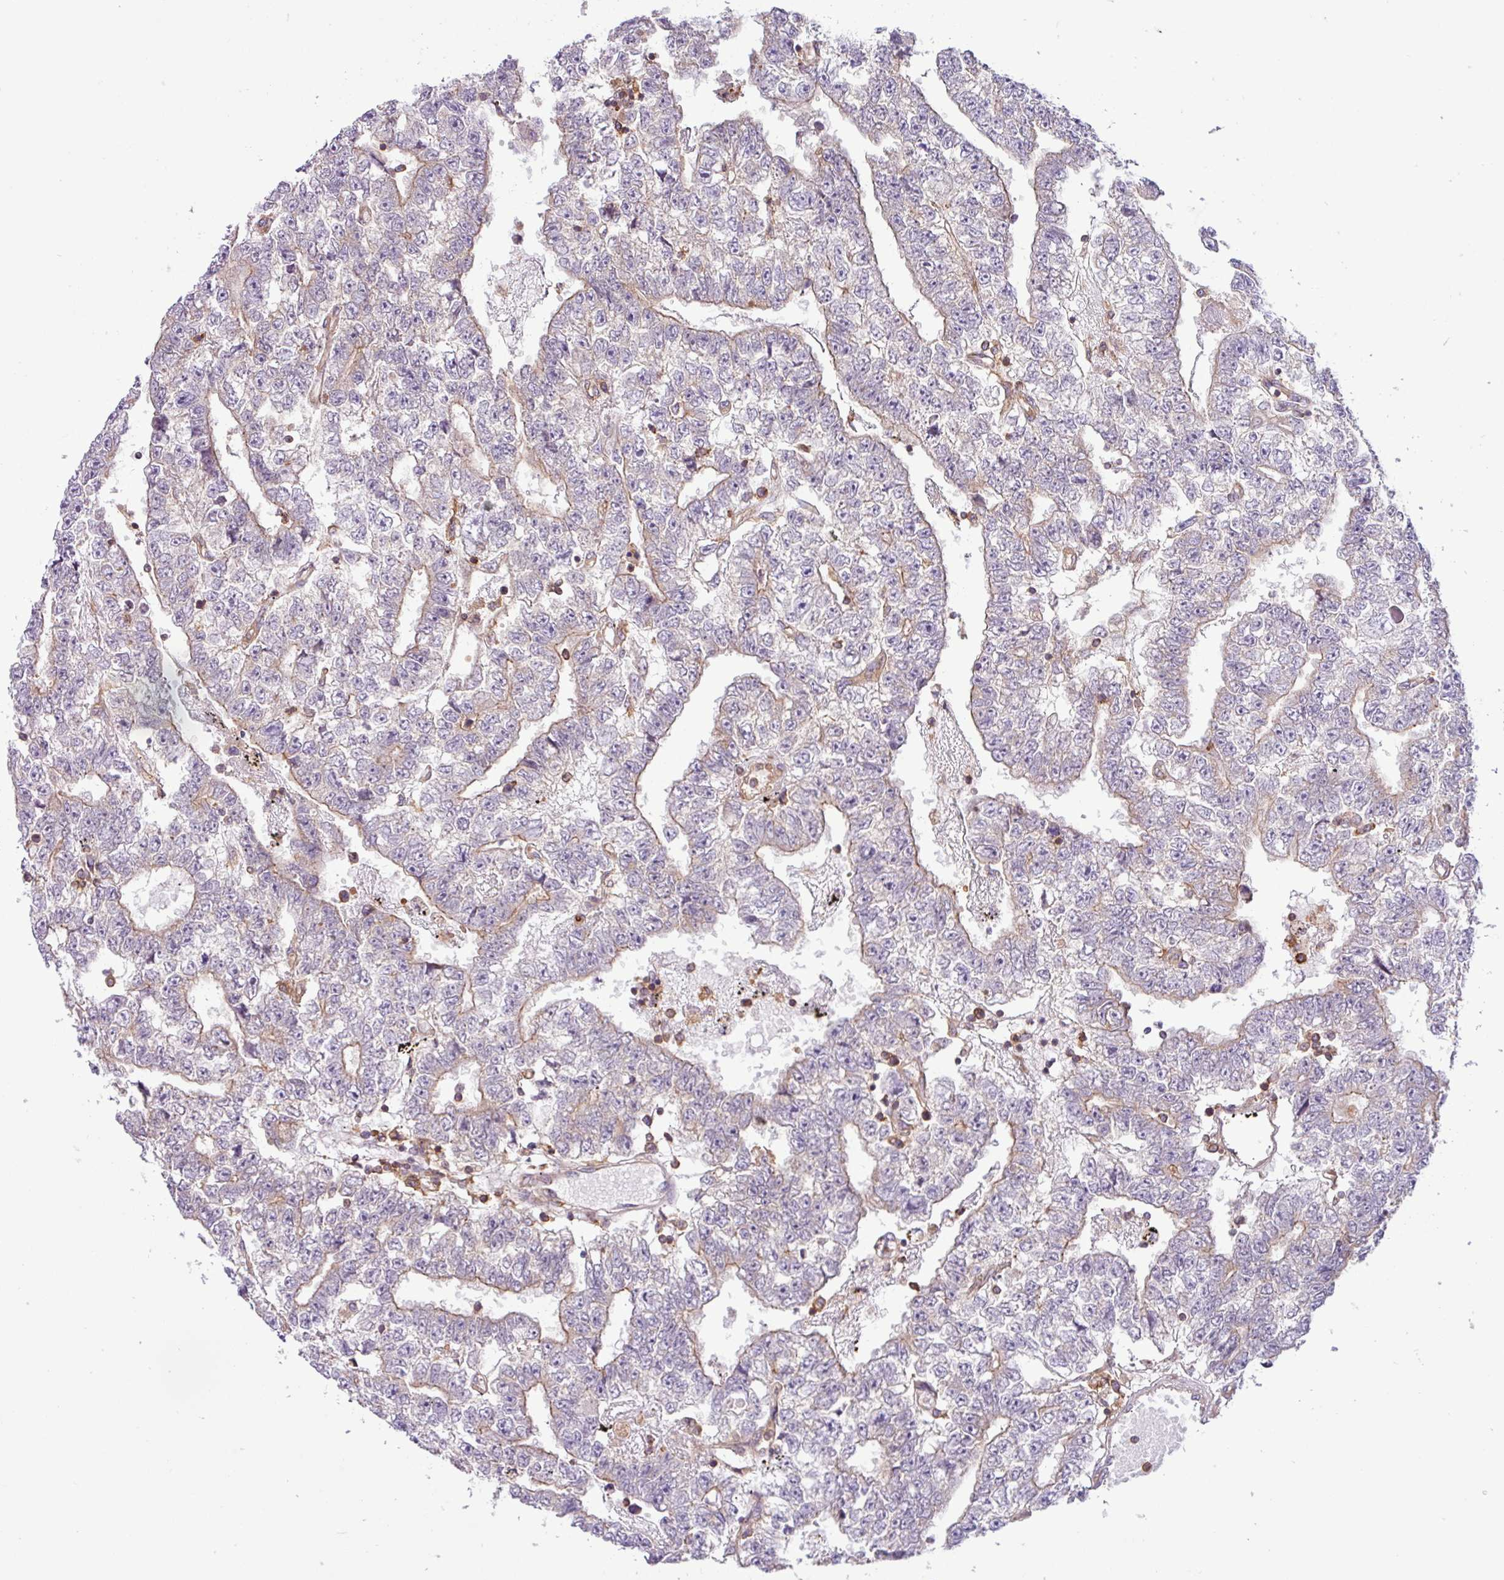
{"staining": {"intensity": "negative", "quantity": "none", "location": "none"}, "tissue": "testis cancer", "cell_type": "Tumor cells", "image_type": "cancer", "snomed": [{"axis": "morphology", "description": "Carcinoma, Embryonal, NOS"}, {"axis": "topography", "description": "Testis"}], "caption": "The histopathology image exhibits no staining of tumor cells in testis cancer (embryonal carcinoma).", "gene": "ACTR3", "patient": {"sex": "male", "age": 25}}